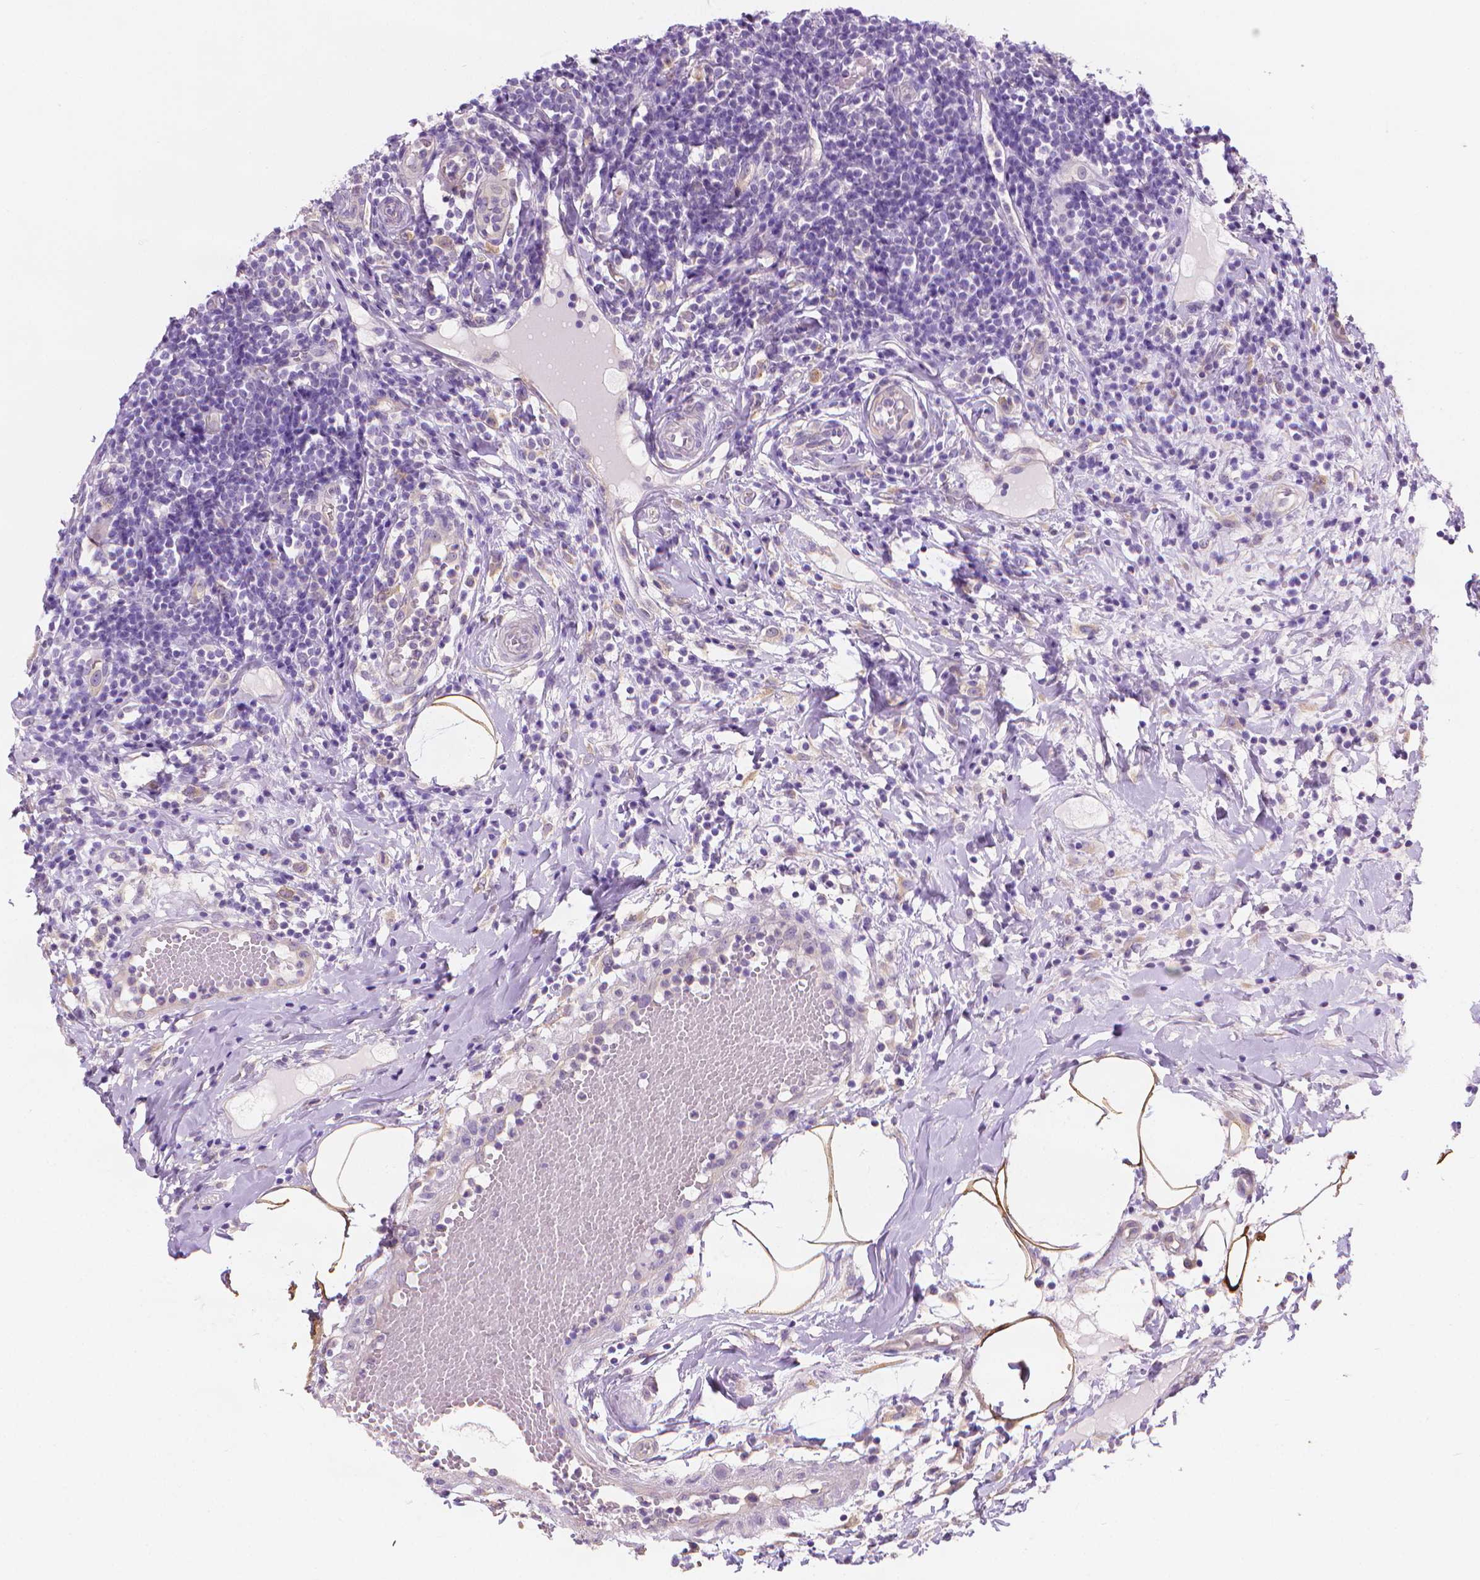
{"staining": {"intensity": "negative", "quantity": "none", "location": "none"}, "tissue": "appendix", "cell_type": "Glandular cells", "image_type": "normal", "snomed": [{"axis": "morphology", "description": "Normal tissue, NOS"}, {"axis": "morphology", "description": "Inflammation, NOS"}, {"axis": "topography", "description": "Appendix"}], "caption": "IHC photomicrograph of benign appendix stained for a protein (brown), which exhibits no positivity in glandular cells.", "gene": "FASN", "patient": {"sex": "male", "age": 16}}